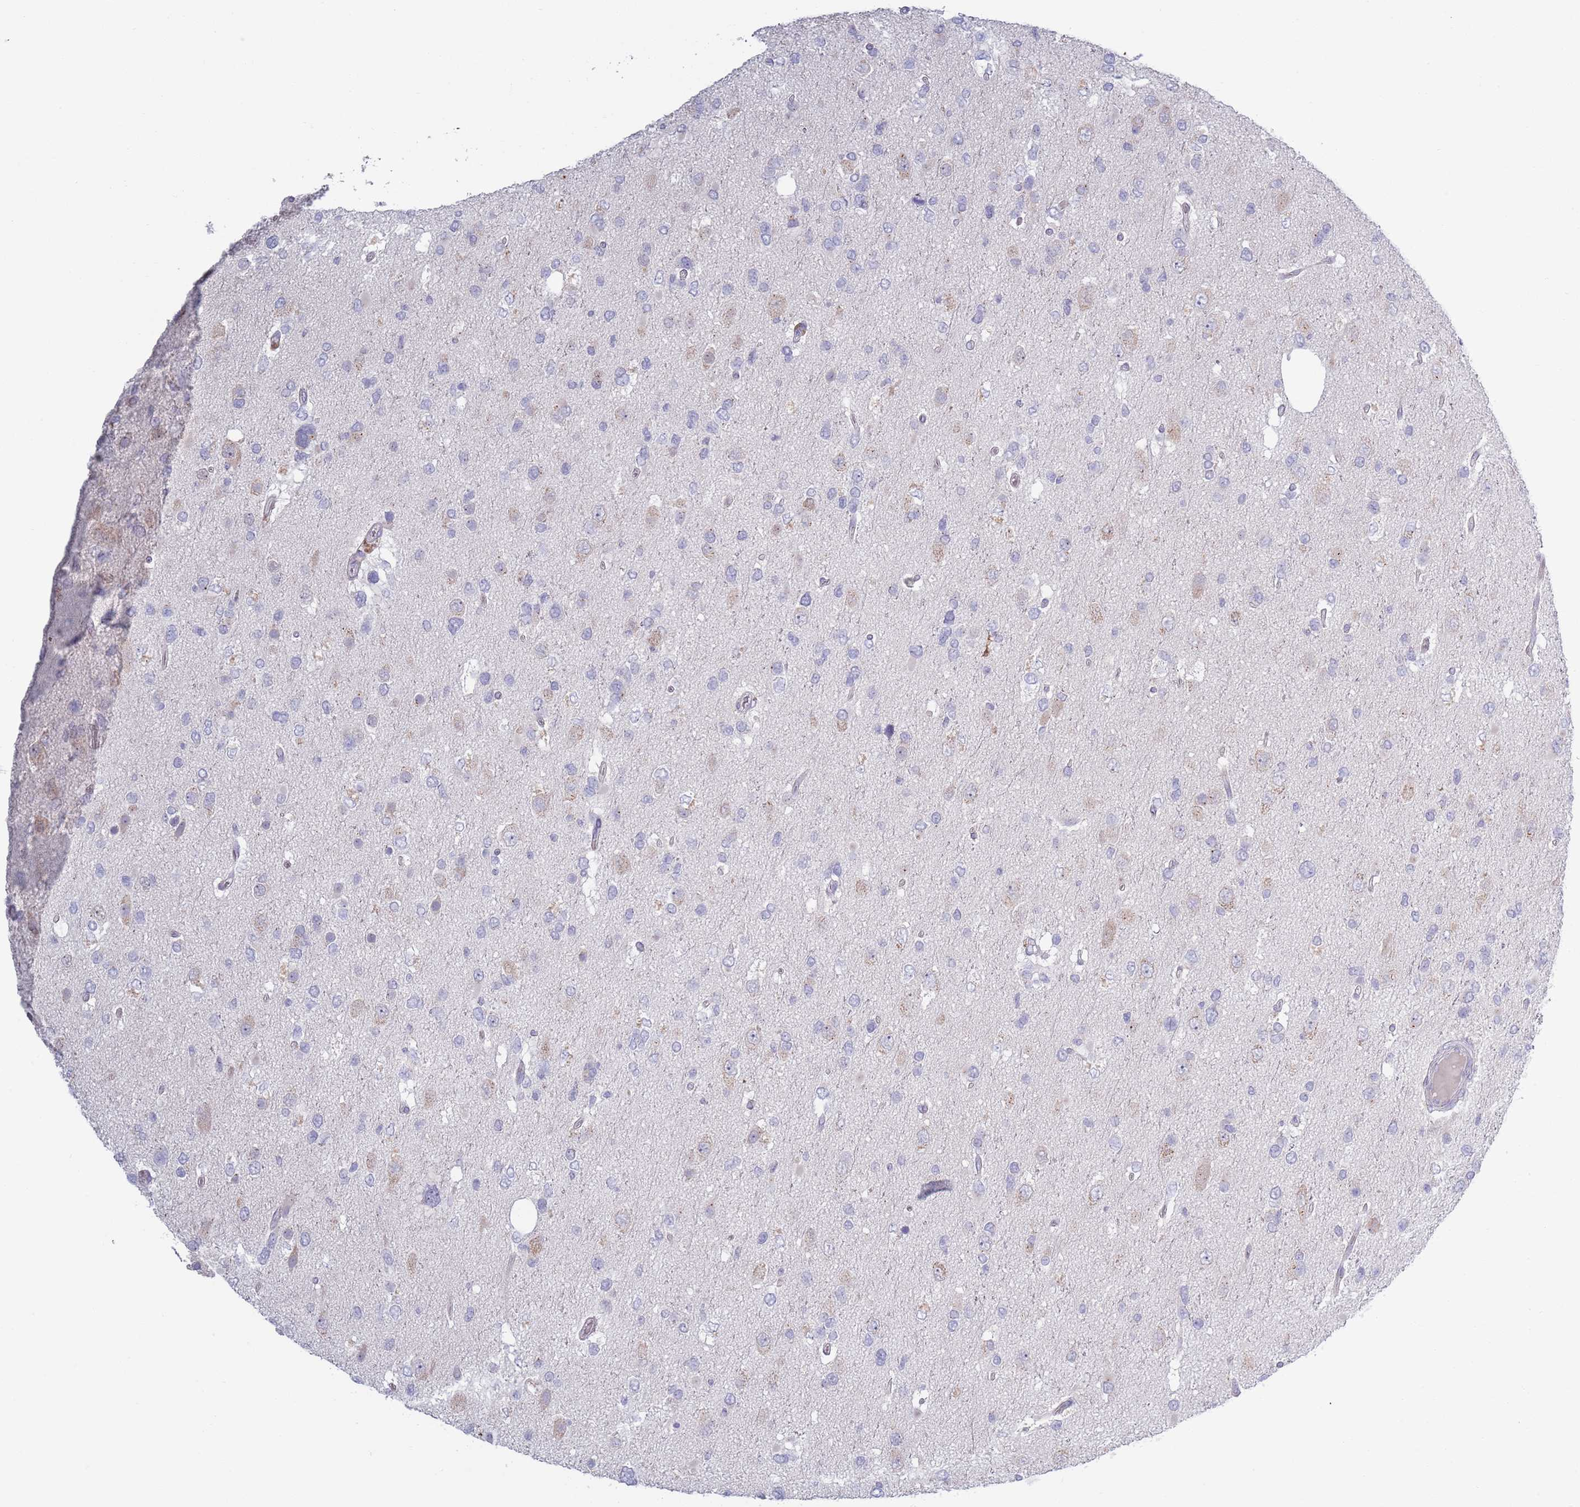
{"staining": {"intensity": "negative", "quantity": "none", "location": "none"}, "tissue": "glioma", "cell_type": "Tumor cells", "image_type": "cancer", "snomed": [{"axis": "morphology", "description": "Glioma, malignant, High grade"}, {"axis": "topography", "description": "Brain"}], "caption": "Immunohistochemical staining of malignant high-grade glioma shows no significant positivity in tumor cells. (Stains: DAB immunohistochemistry (IHC) with hematoxylin counter stain, Microscopy: brightfield microscopy at high magnification).", "gene": "LTB", "patient": {"sex": "male", "age": 53}}